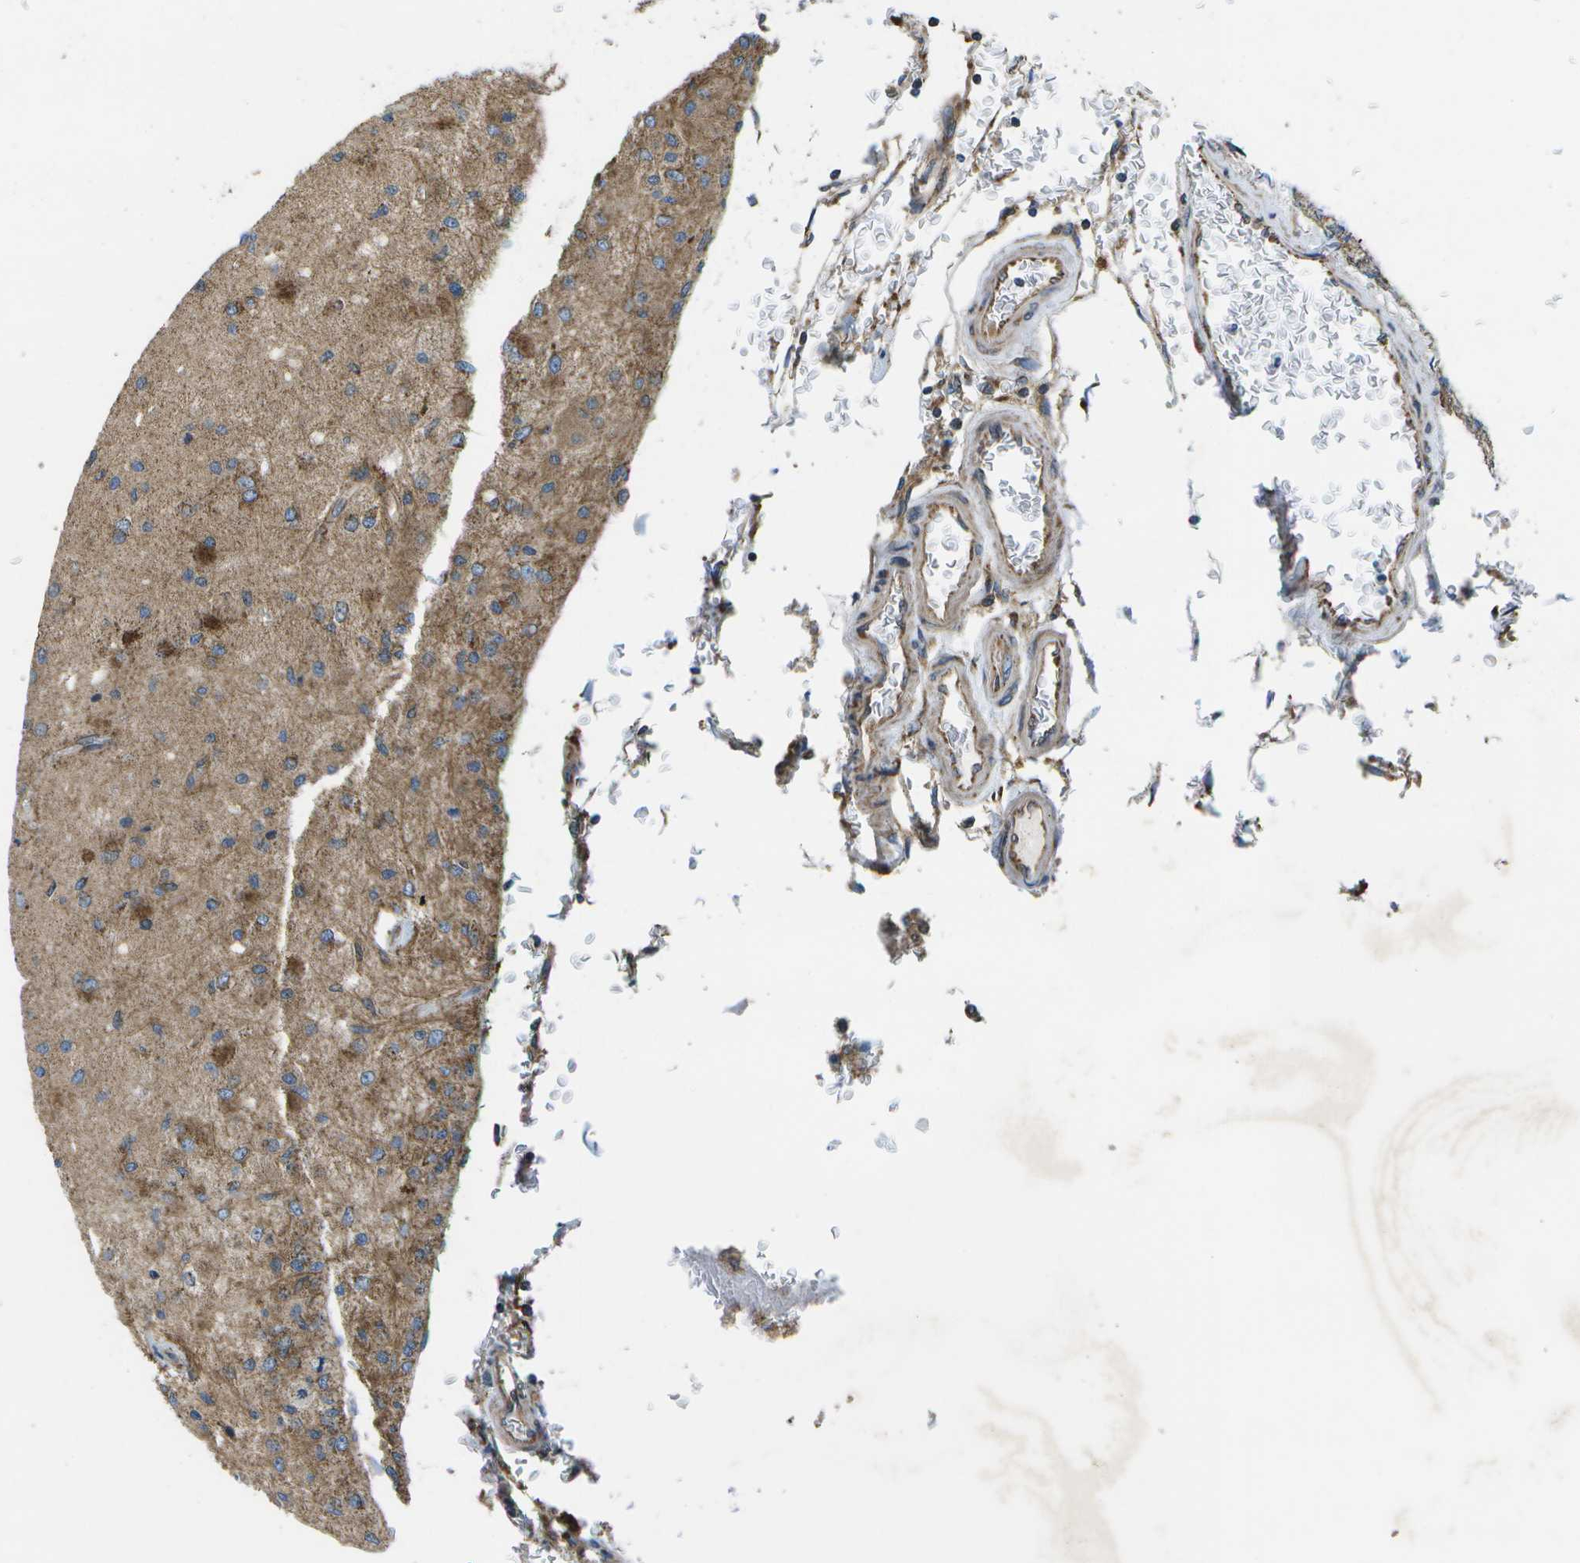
{"staining": {"intensity": "moderate", "quantity": "25%-75%", "location": "cytoplasmic/membranous"}, "tissue": "glioma", "cell_type": "Tumor cells", "image_type": "cancer", "snomed": [{"axis": "morphology", "description": "Normal tissue, NOS"}, {"axis": "morphology", "description": "Glioma, malignant, High grade"}, {"axis": "topography", "description": "Cerebral cortex"}], "caption": "A brown stain labels moderate cytoplasmic/membranous staining of a protein in human glioma tumor cells. (brown staining indicates protein expression, while blue staining denotes nuclei).", "gene": "MVK", "patient": {"sex": "male", "age": 77}}